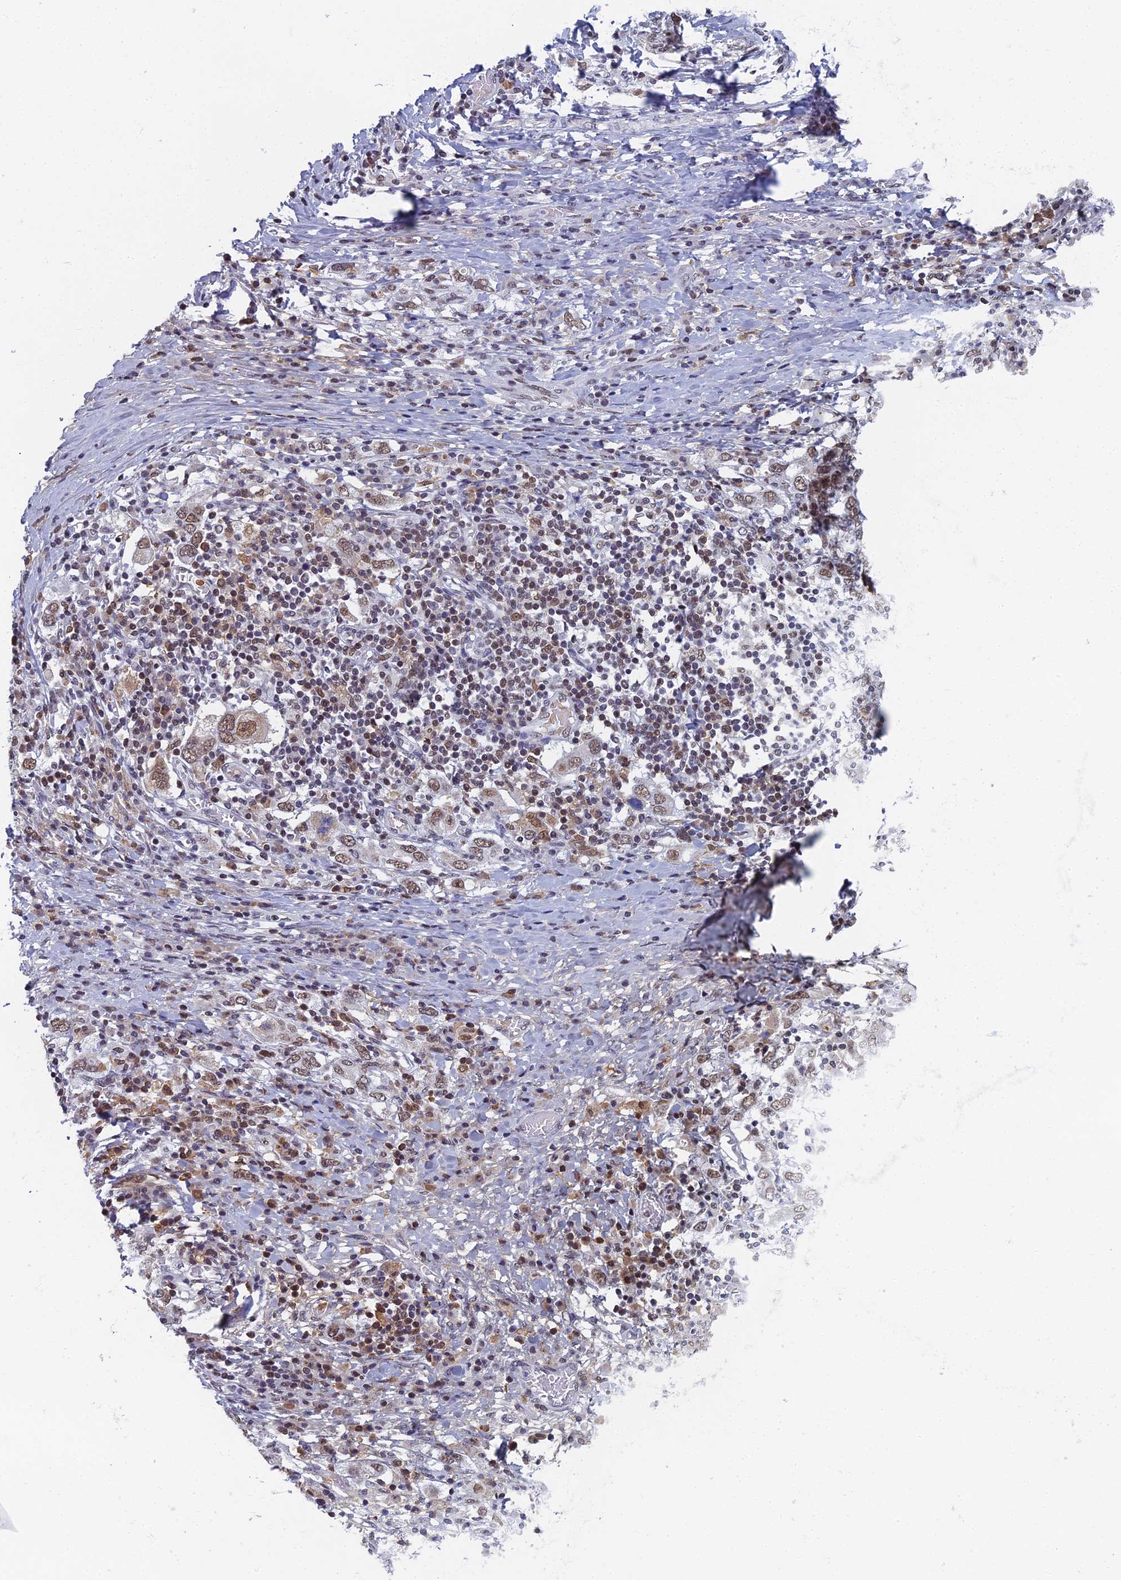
{"staining": {"intensity": "weak", "quantity": ">75%", "location": "nuclear"}, "tissue": "stomach cancer", "cell_type": "Tumor cells", "image_type": "cancer", "snomed": [{"axis": "morphology", "description": "Adenocarcinoma, NOS"}, {"axis": "topography", "description": "Stomach, upper"}, {"axis": "topography", "description": "Stomach"}], "caption": "Stomach adenocarcinoma was stained to show a protein in brown. There is low levels of weak nuclear staining in approximately >75% of tumor cells. (IHC, brightfield microscopy, high magnification).", "gene": "TAF13", "patient": {"sex": "male", "age": 62}}